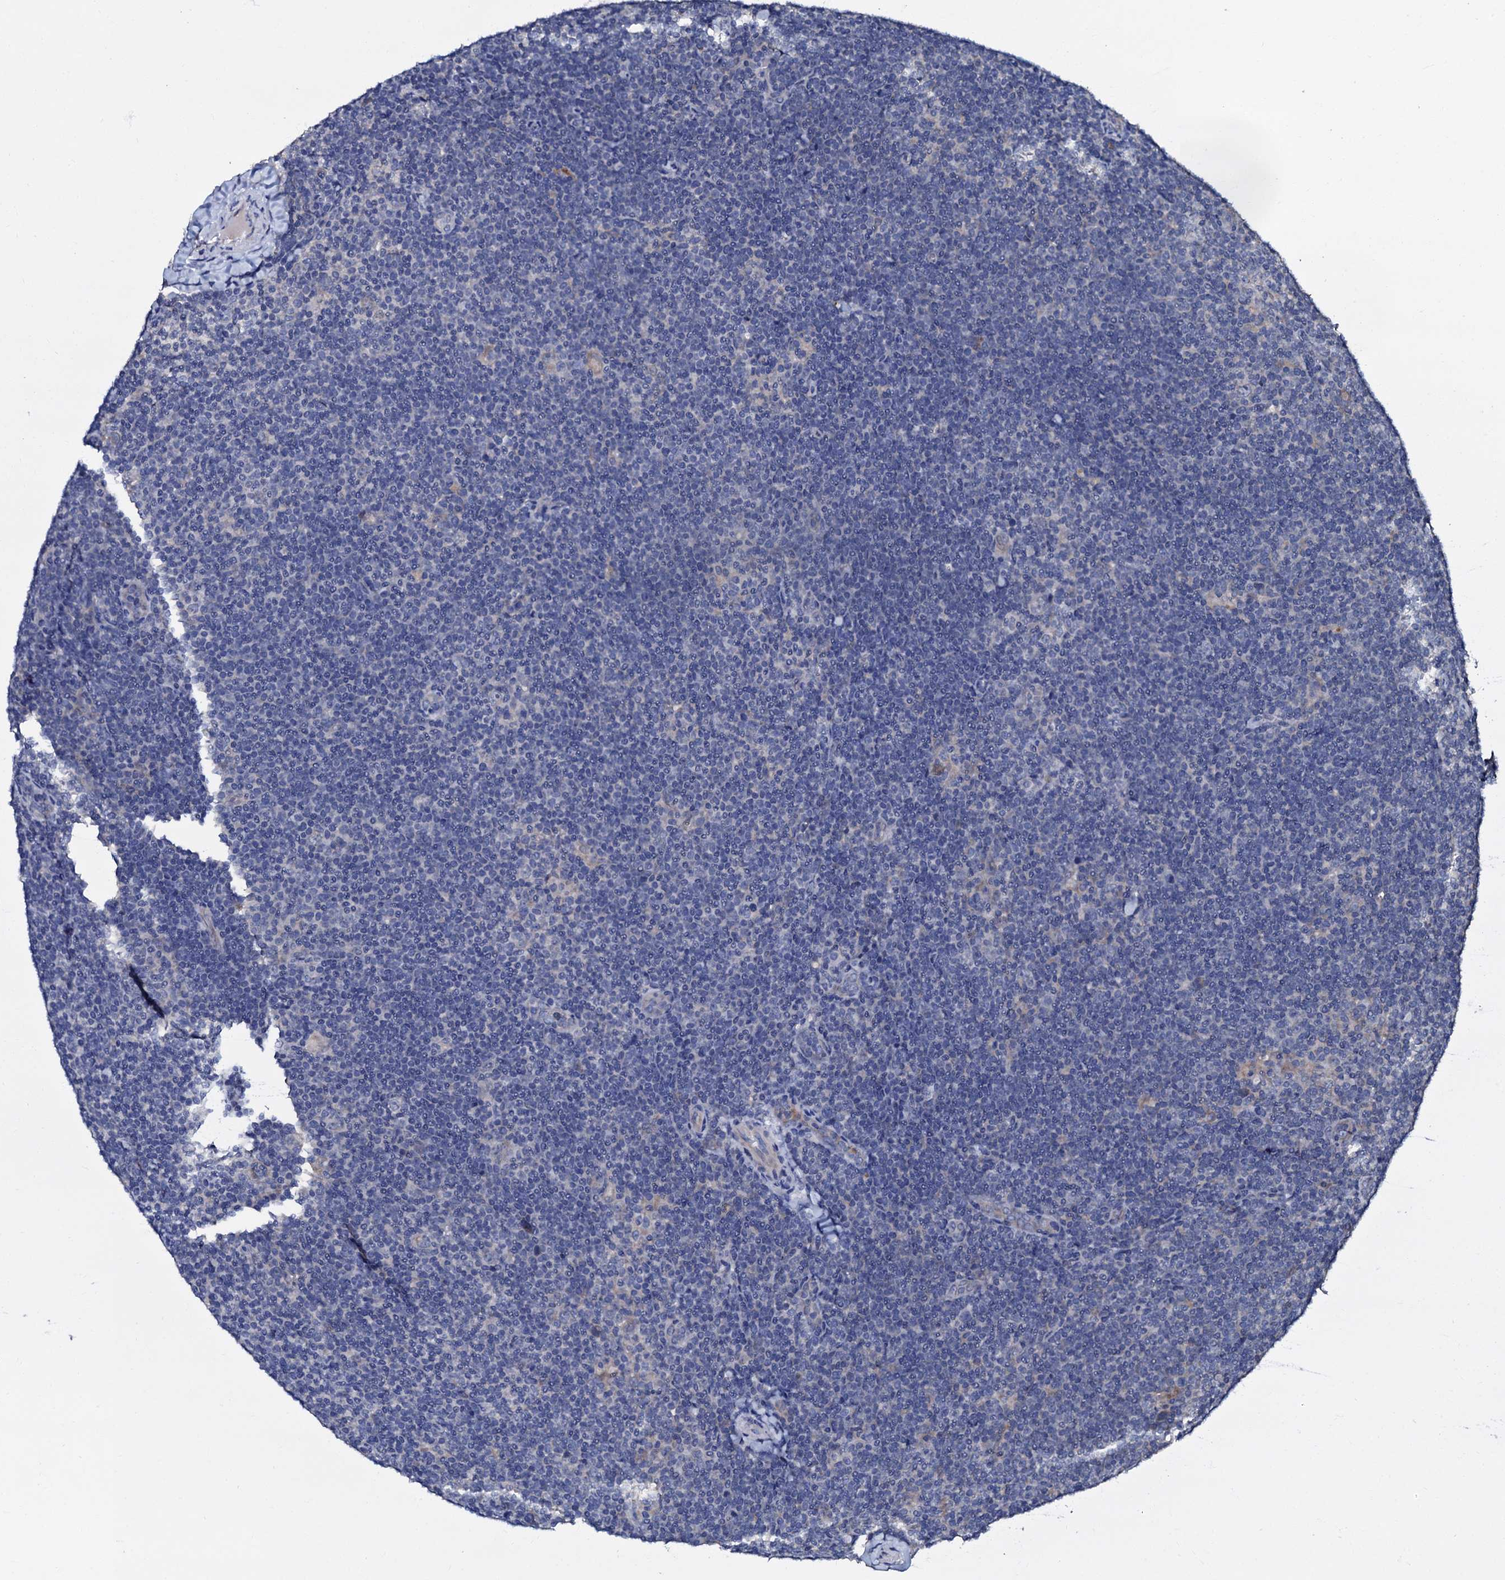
{"staining": {"intensity": "negative", "quantity": "none", "location": "none"}, "tissue": "lymphoma", "cell_type": "Tumor cells", "image_type": "cancer", "snomed": [{"axis": "morphology", "description": "Hodgkin's disease, NOS"}, {"axis": "topography", "description": "Lymph node"}], "caption": "Photomicrograph shows no protein positivity in tumor cells of lymphoma tissue. (DAB (3,3'-diaminobenzidine) immunohistochemistry with hematoxylin counter stain).", "gene": "CPNE2", "patient": {"sex": "female", "age": 57}}